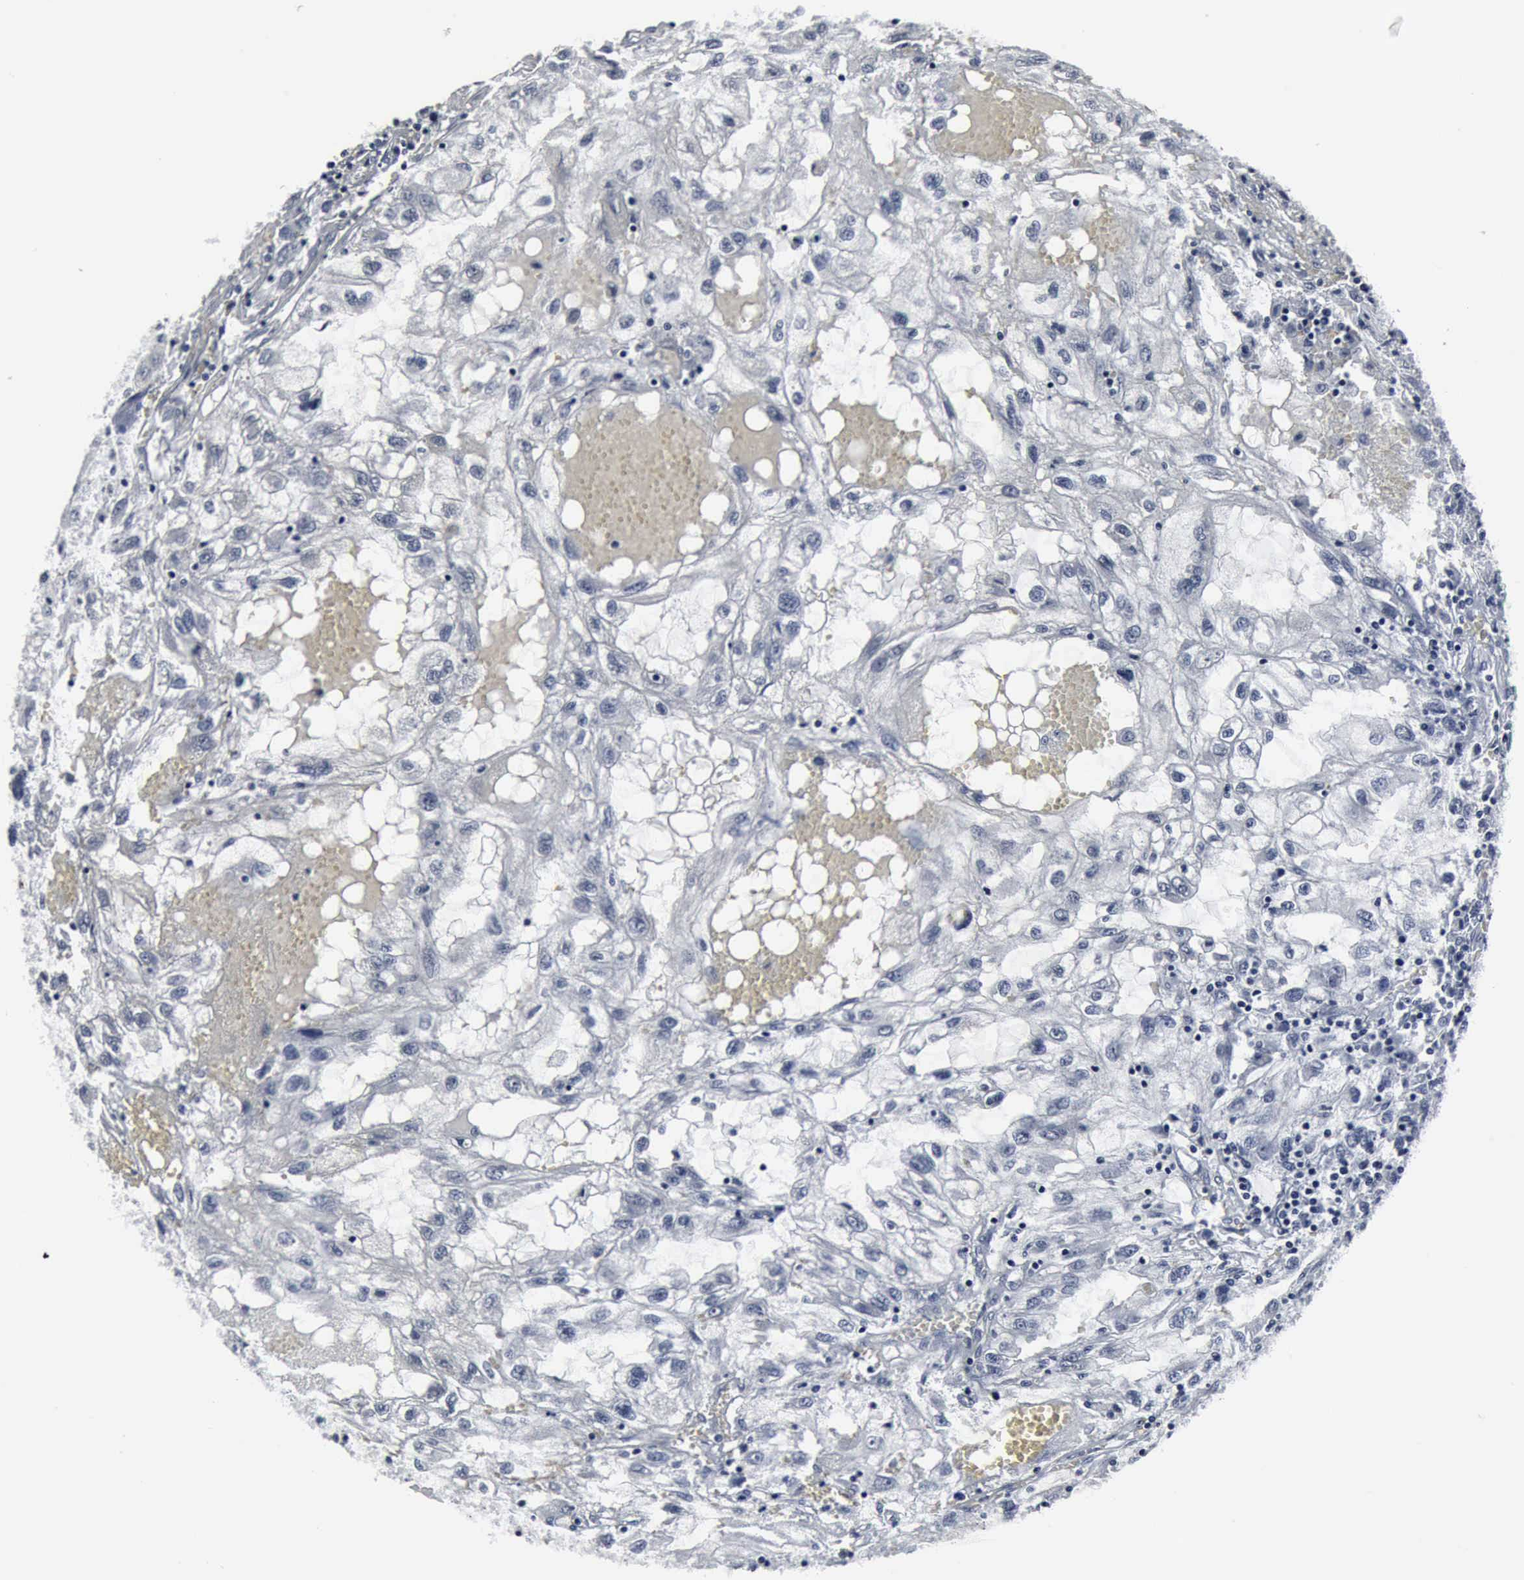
{"staining": {"intensity": "negative", "quantity": "none", "location": "none"}, "tissue": "renal cancer", "cell_type": "Tumor cells", "image_type": "cancer", "snomed": [{"axis": "morphology", "description": "Normal tissue, NOS"}, {"axis": "morphology", "description": "Adenocarcinoma, NOS"}, {"axis": "topography", "description": "Kidney"}], "caption": "Tumor cells show no significant protein expression in renal cancer (adenocarcinoma).", "gene": "SNAP25", "patient": {"sex": "male", "age": 71}}